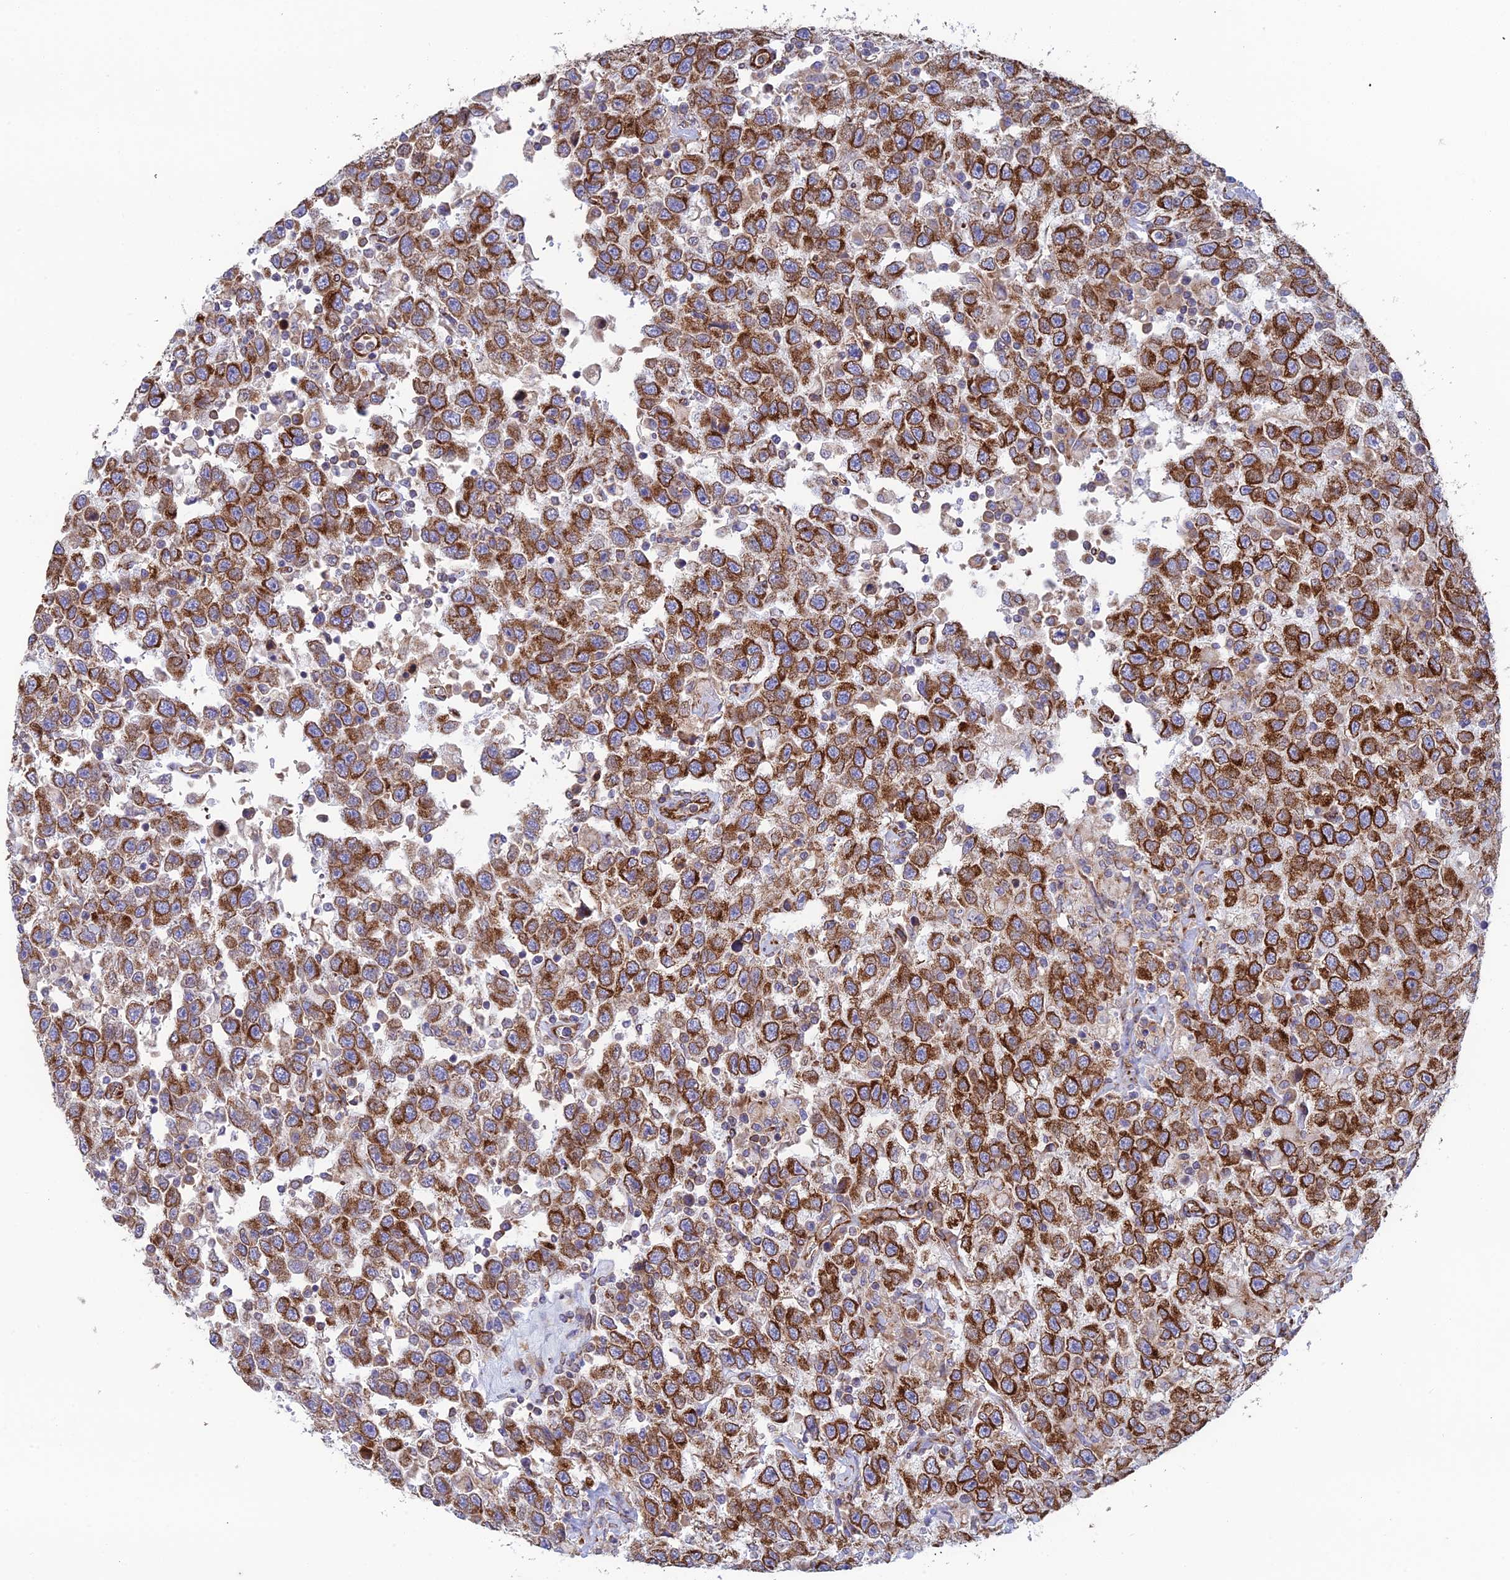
{"staining": {"intensity": "strong", "quantity": ">75%", "location": "cytoplasmic/membranous"}, "tissue": "testis cancer", "cell_type": "Tumor cells", "image_type": "cancer", "snomed": [{"axis": "morphology", "description": "Seminoma, NOS"}, {"axis": "topography", "description": "Testis"}], "caption": "Testis cancer (seminoma) was stained to show a protein in brown. There is high levels of strong cytoplasmic/membranous expression in about >75% of tumor cells.", "gene": "CCDC69", "patient": {"sex": "male", "age": 41}}